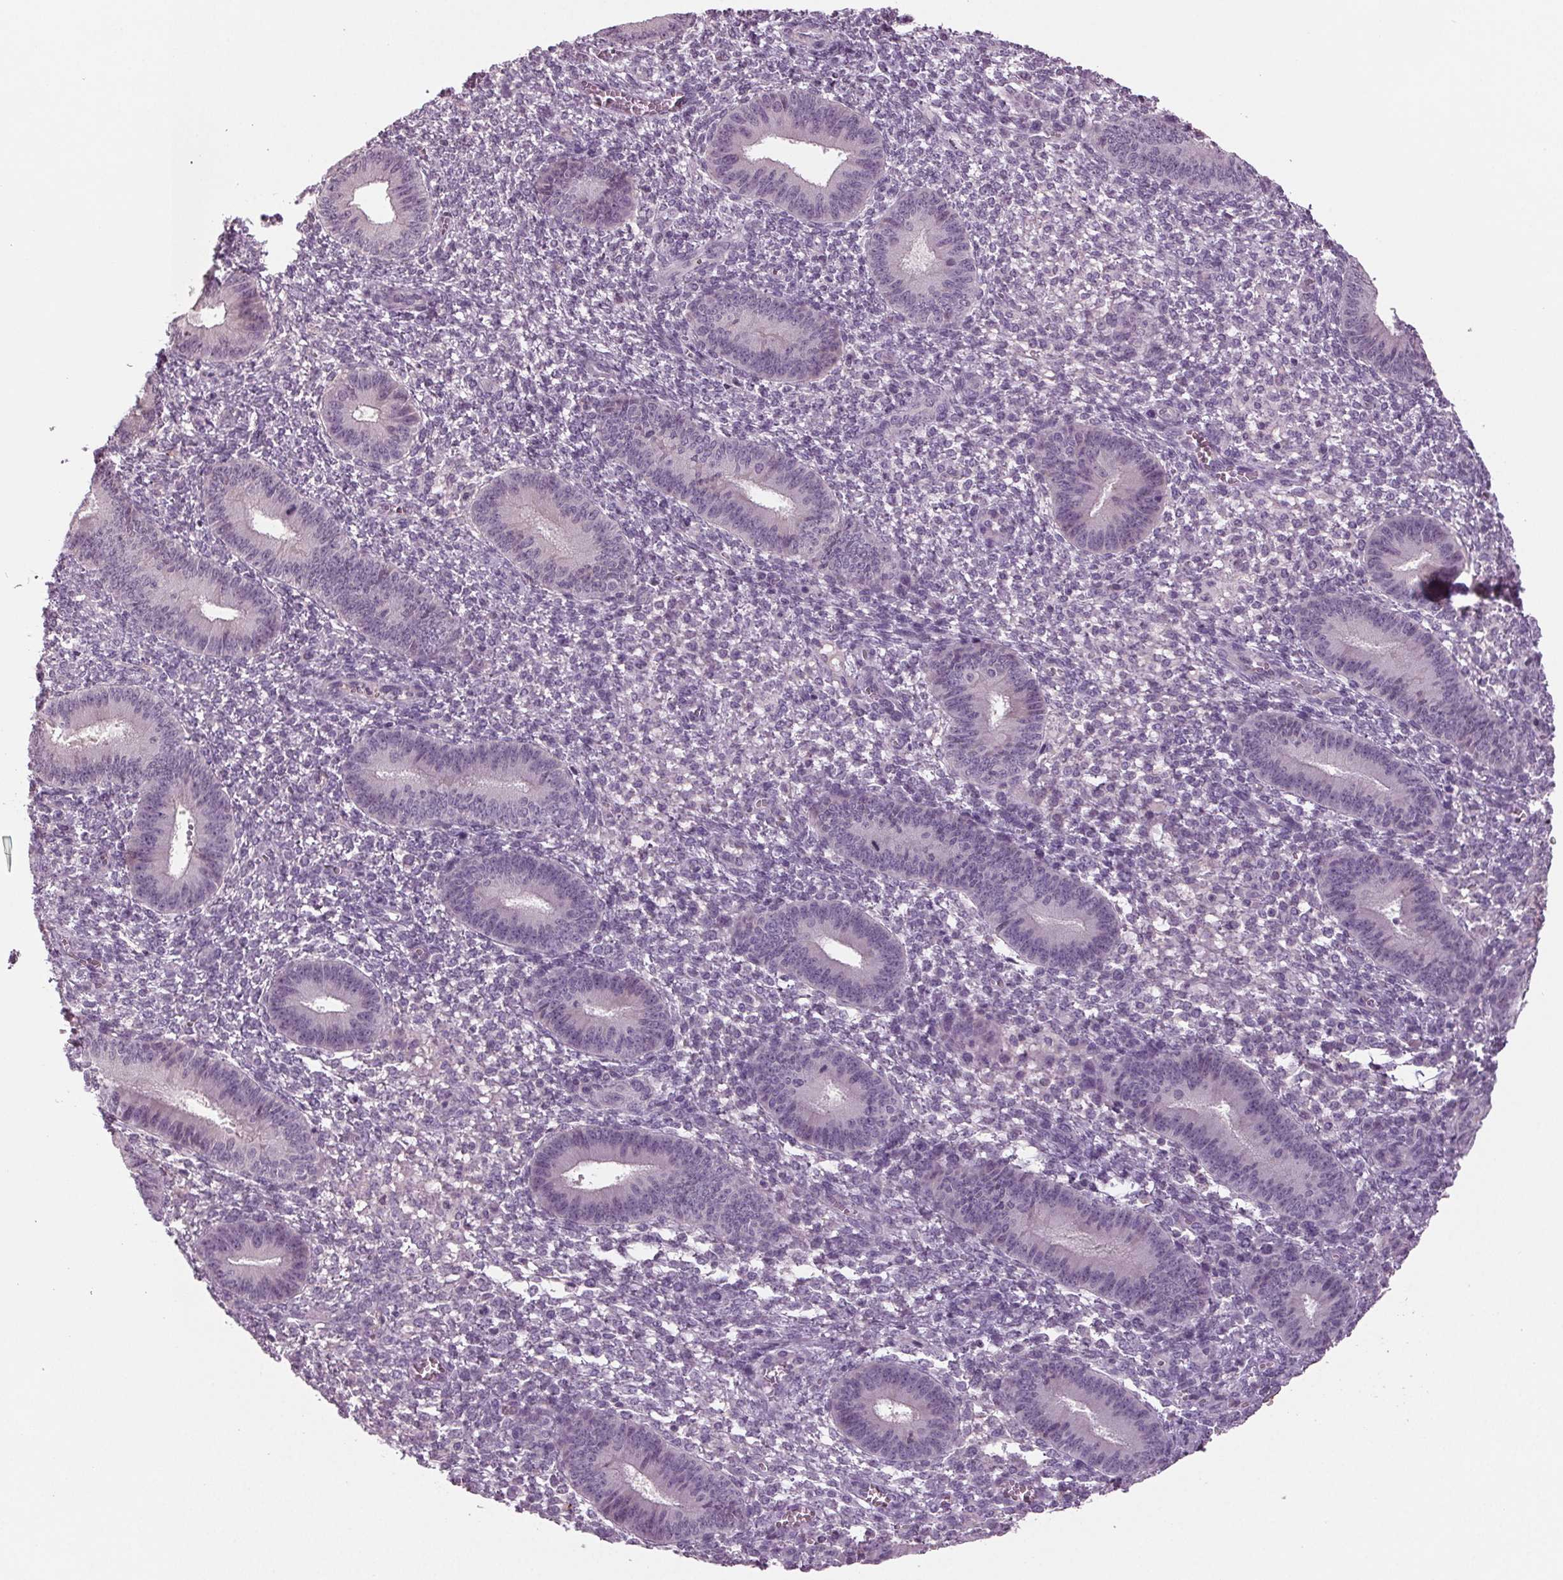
{"staining": {"intensity": "negative", "quantity": "none", "location": "none"}, "tissue": "endometrium", "cell_type": "Cells in endometrial stroma", "image_type": "normal", "snomed": [{"axis": "morphology", "description": "Normal tissue, NOS"}, {"axis": "topography", "description": "Endometrium"}], "caption": "Immunohistochemical staining of normal endometrium exhibits no significant positivity in cells in endometrial stroma. Brightfield microscopy of IHC stained with DAB (3,3'-diaminobenzidine) (brown) and hematoxylin (blue), captured at high magnification.", "gene": "BHLHE22", "patient": {"sex": "female", "age": 42}}